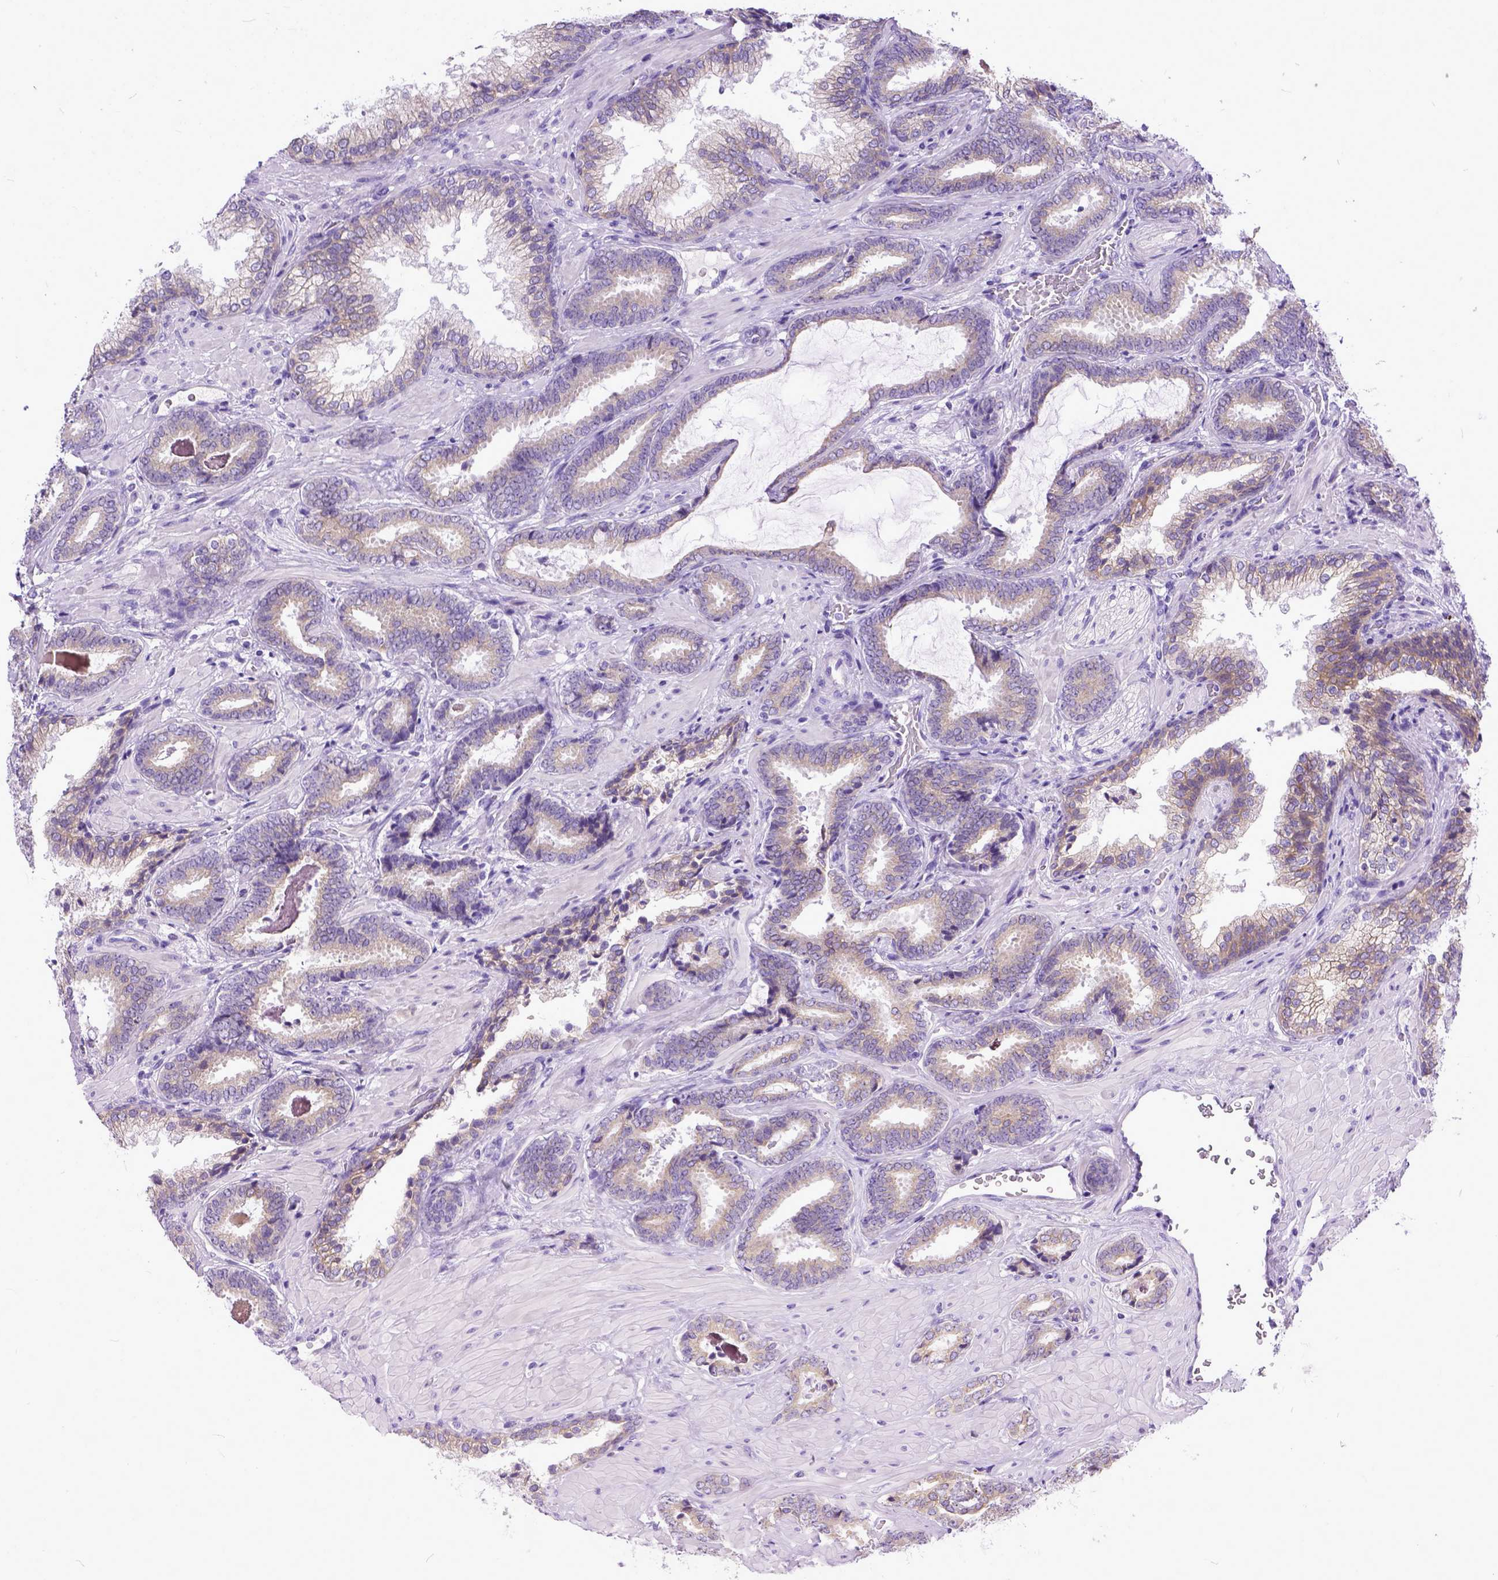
{"staining": {"intensity": "negative", "quantity": "none", "location": "none"}, "tissue": "prostate cancer", "cell_type": "Tumor cells", "image_type": "cancer", "snomed": [{"axis": "morphology", "description": "Adenocarcinoma, Low grade"}, {"axis": "topography", "description": "Prostate"}], "caption": "The histopathology image exhibits no staining of tumor cells in prostate adenocarcinoma (low-grade).", "gene": "PPL", "patient": {"sex": "male", "age": 61}}